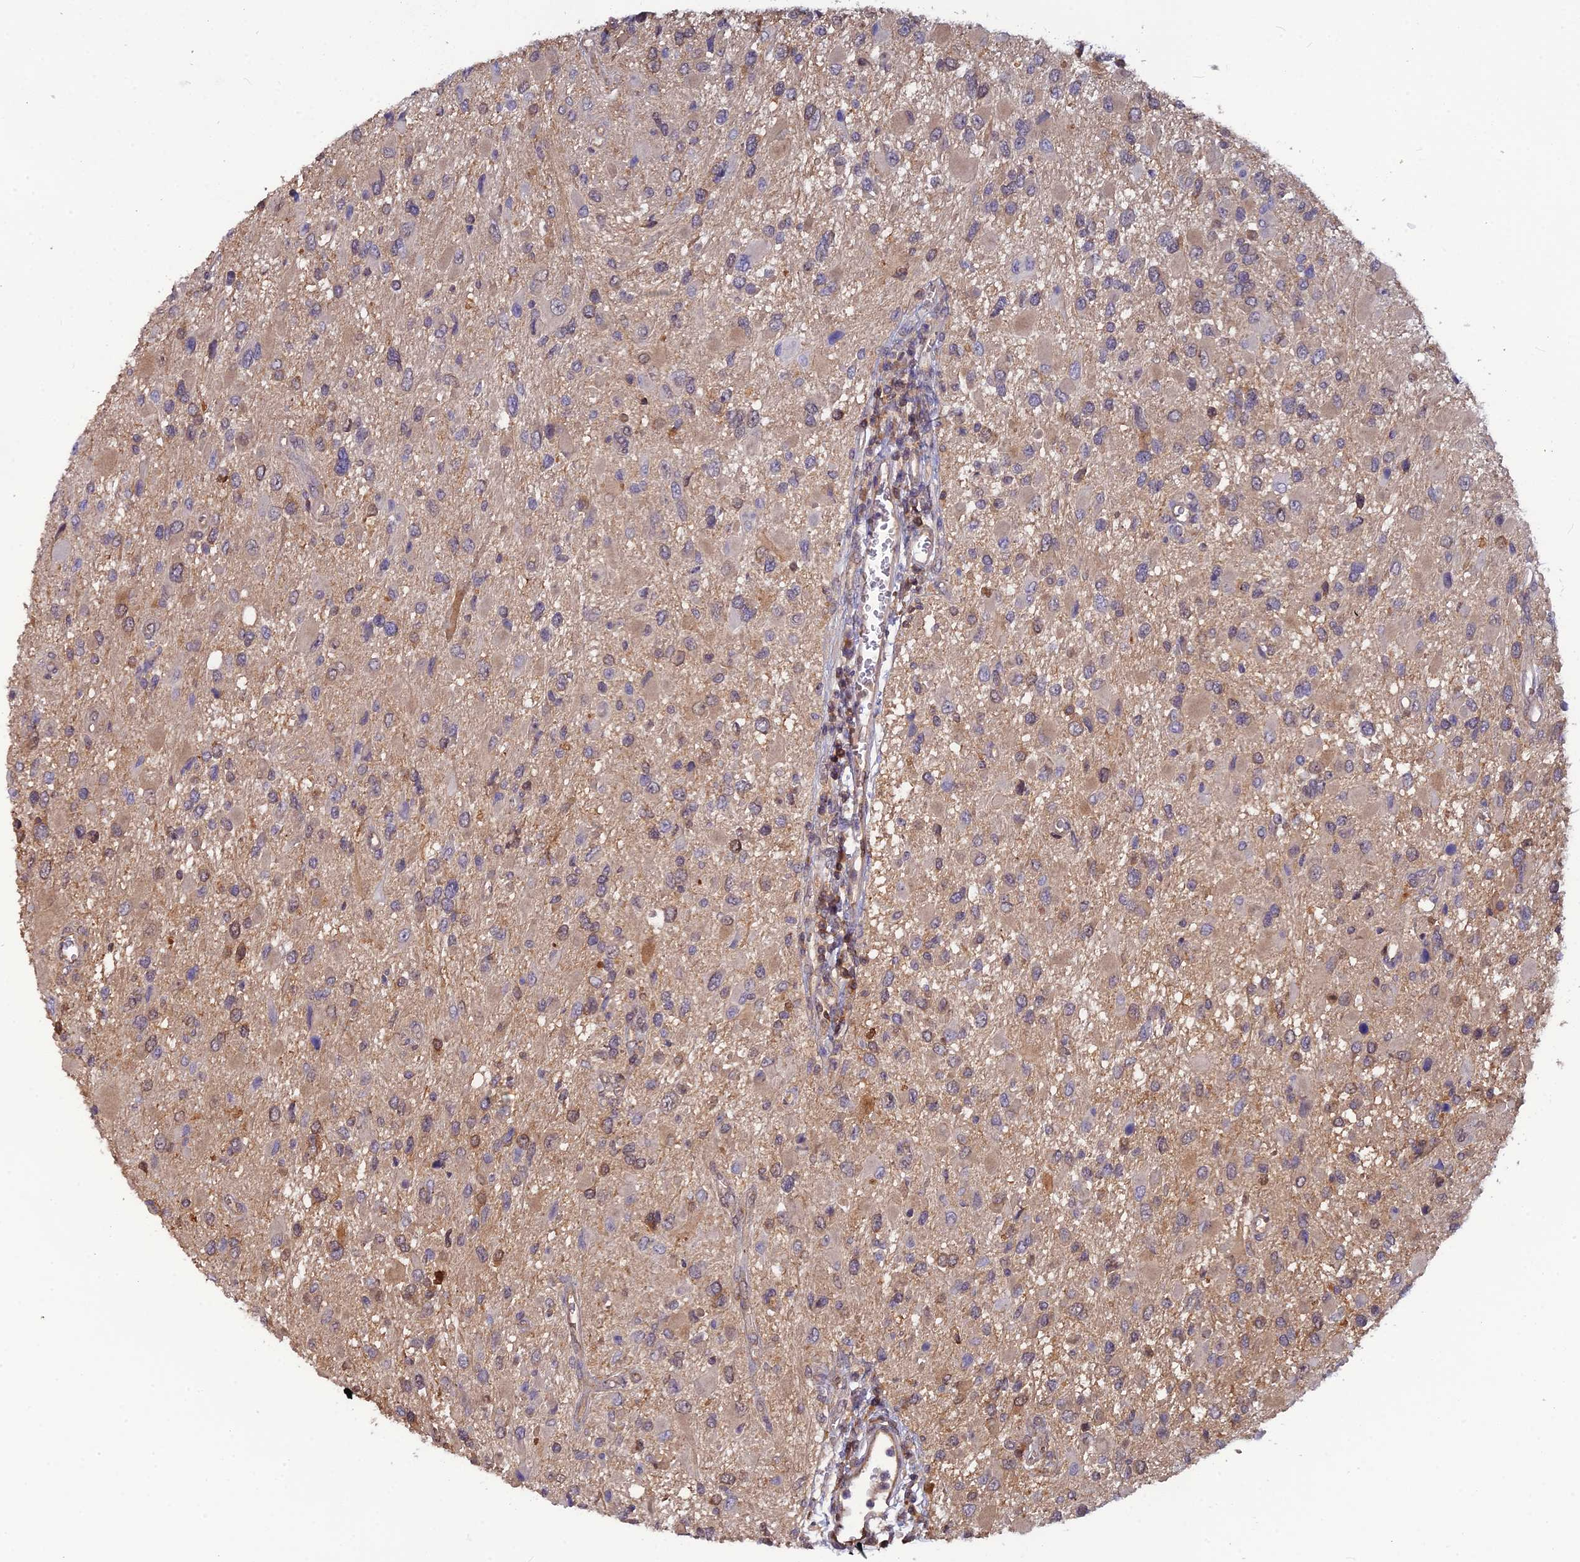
{"staining": {"intensity": "moderate", "quantity": "<25%", "location": "nuclear"}, "tissue": "glioma", "cell_type": "Tumor cells", "image_type": "cancer", "snomed": [{"axis": "morphology", "description": "Glioma, malignant, High grade"}, {"axis": "topography", "description": "Brain"}], "caption": "A low amount of moderate nuclear expression is present in approximately <25% of tumor cells in malignant glioma (high-grade) tissue. (DAB IHC with brightfield microscopy, high magnification).", "gene": "HINT1", "patient": {"sex": "male", "age": 53}}